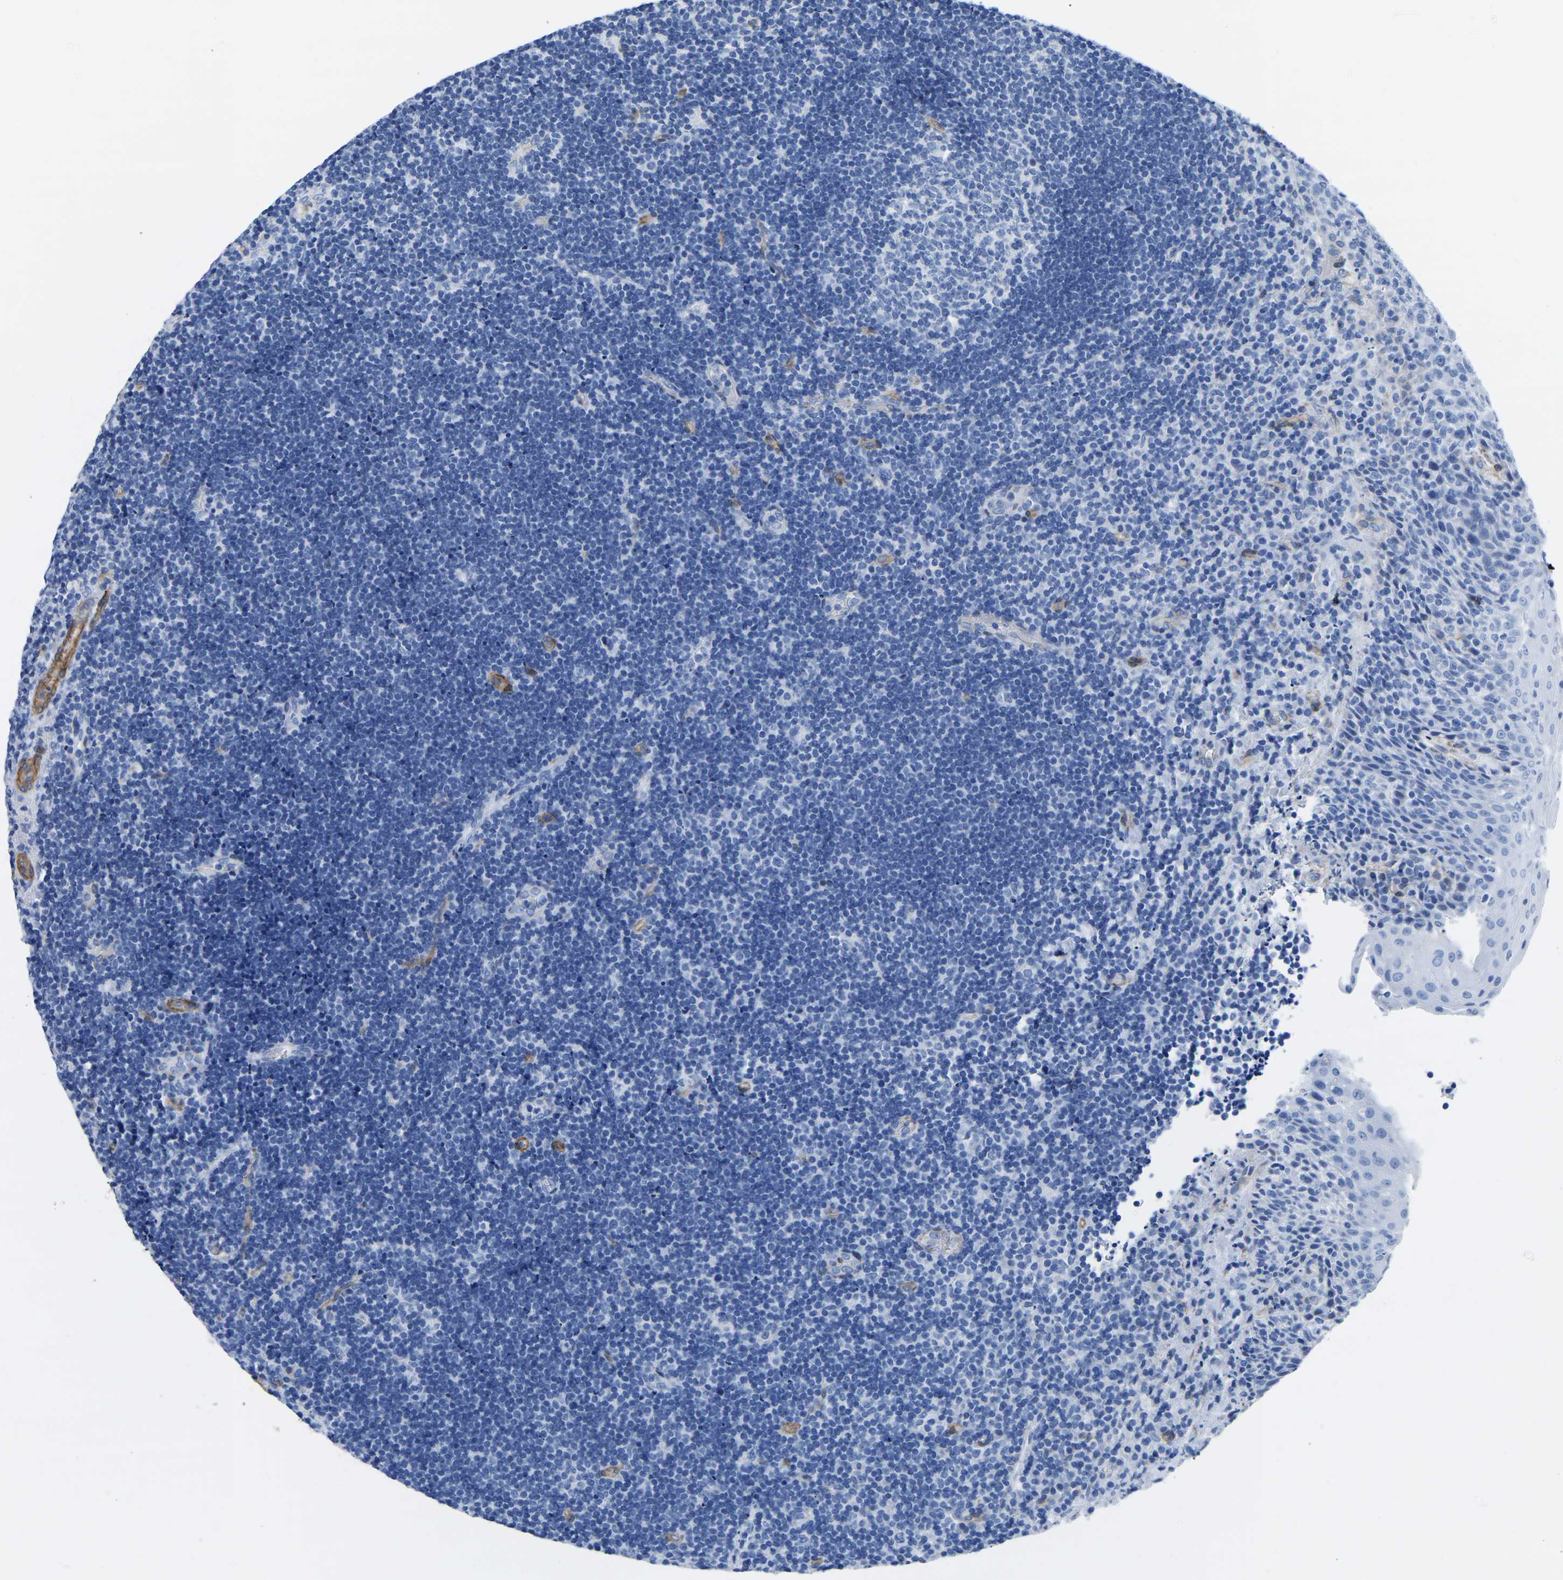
{"staining": {"intensity": "negative", "quantity": "none", "location": "none"}, "tissue": "lymphoma", "cell_type": "Tumor cells", "image_type": "cancer", "snomed": [{"axis": "morphology", "description": "Malignant lymphoma, non-Hodgkin's type, High grade"}, {"axis": "topography", "description": "Tonsil"}], "caption": "Human malignant lymphoma, non-Hodgkin's type (high-grade) stained for a protein using IHC demonstrates no expression in tumor cells.", "gene": "SLC45A3", "patient": {"sex": "female", "age": 36}}